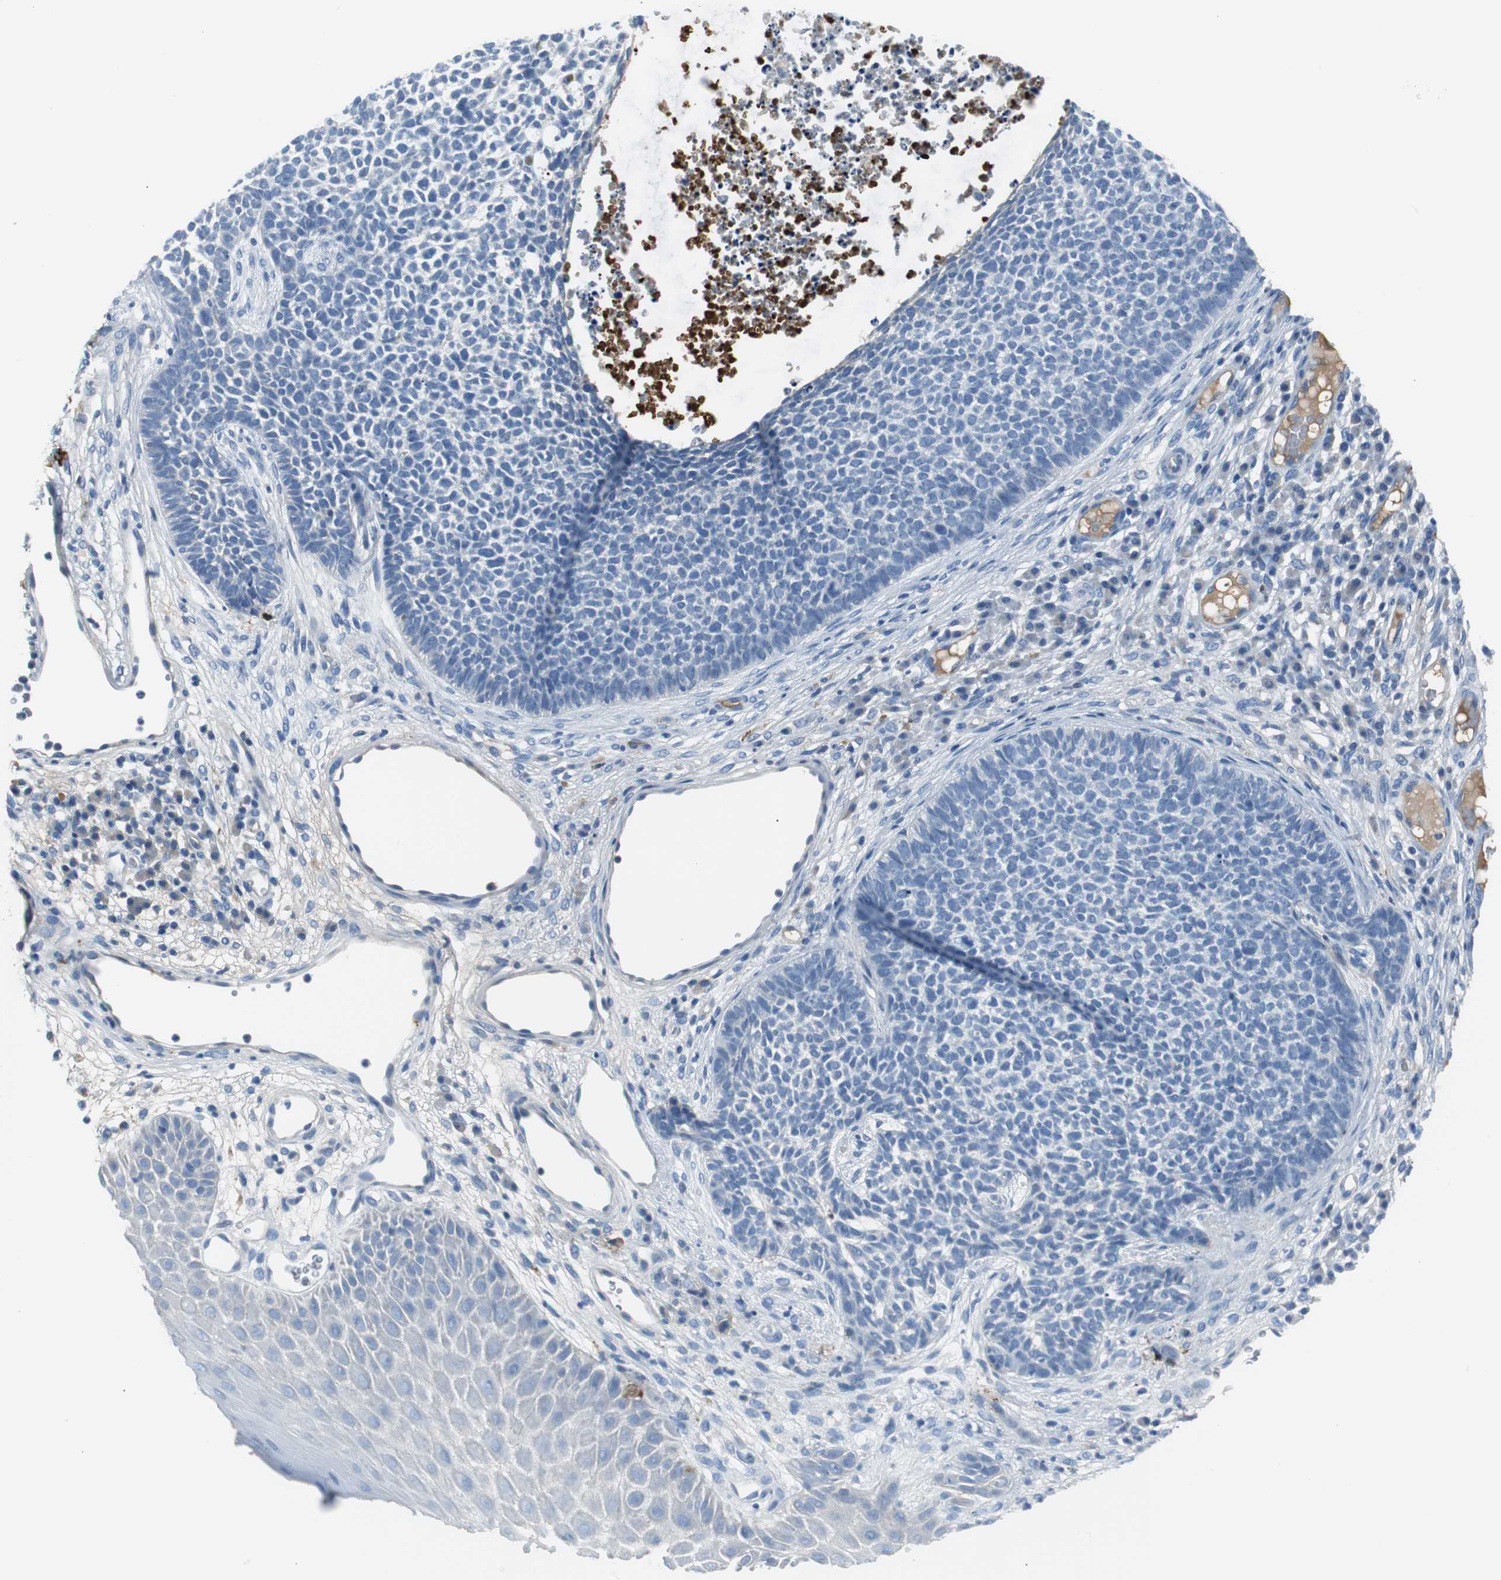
{"staining": {"intensity": "negative", "quantity": "none", "location": "none"}, "tissue": "skin cancer", "cell_type": "Tumor cells", "image_type": "cancer", "snomed": [{"axis": "morphology", "description": "Basal cell carcinoma"}, {"axis": "topography", "description": "Skin"}], "caption": "Immunohistochemistry histopathology image of neoplastic tissue: skin basal cell carcinoma stained with DAB exhibits no significant protein positivity in tumor cells. The staining was performed using DAB (3,3'-diaminobenzidine) to visualize the protein expression in brown, while the nuclei were stained in blue with hematoxylin (Magnification: 20x).", "gene": "APCS", "patient": {"sex": "female", "age": 84}}